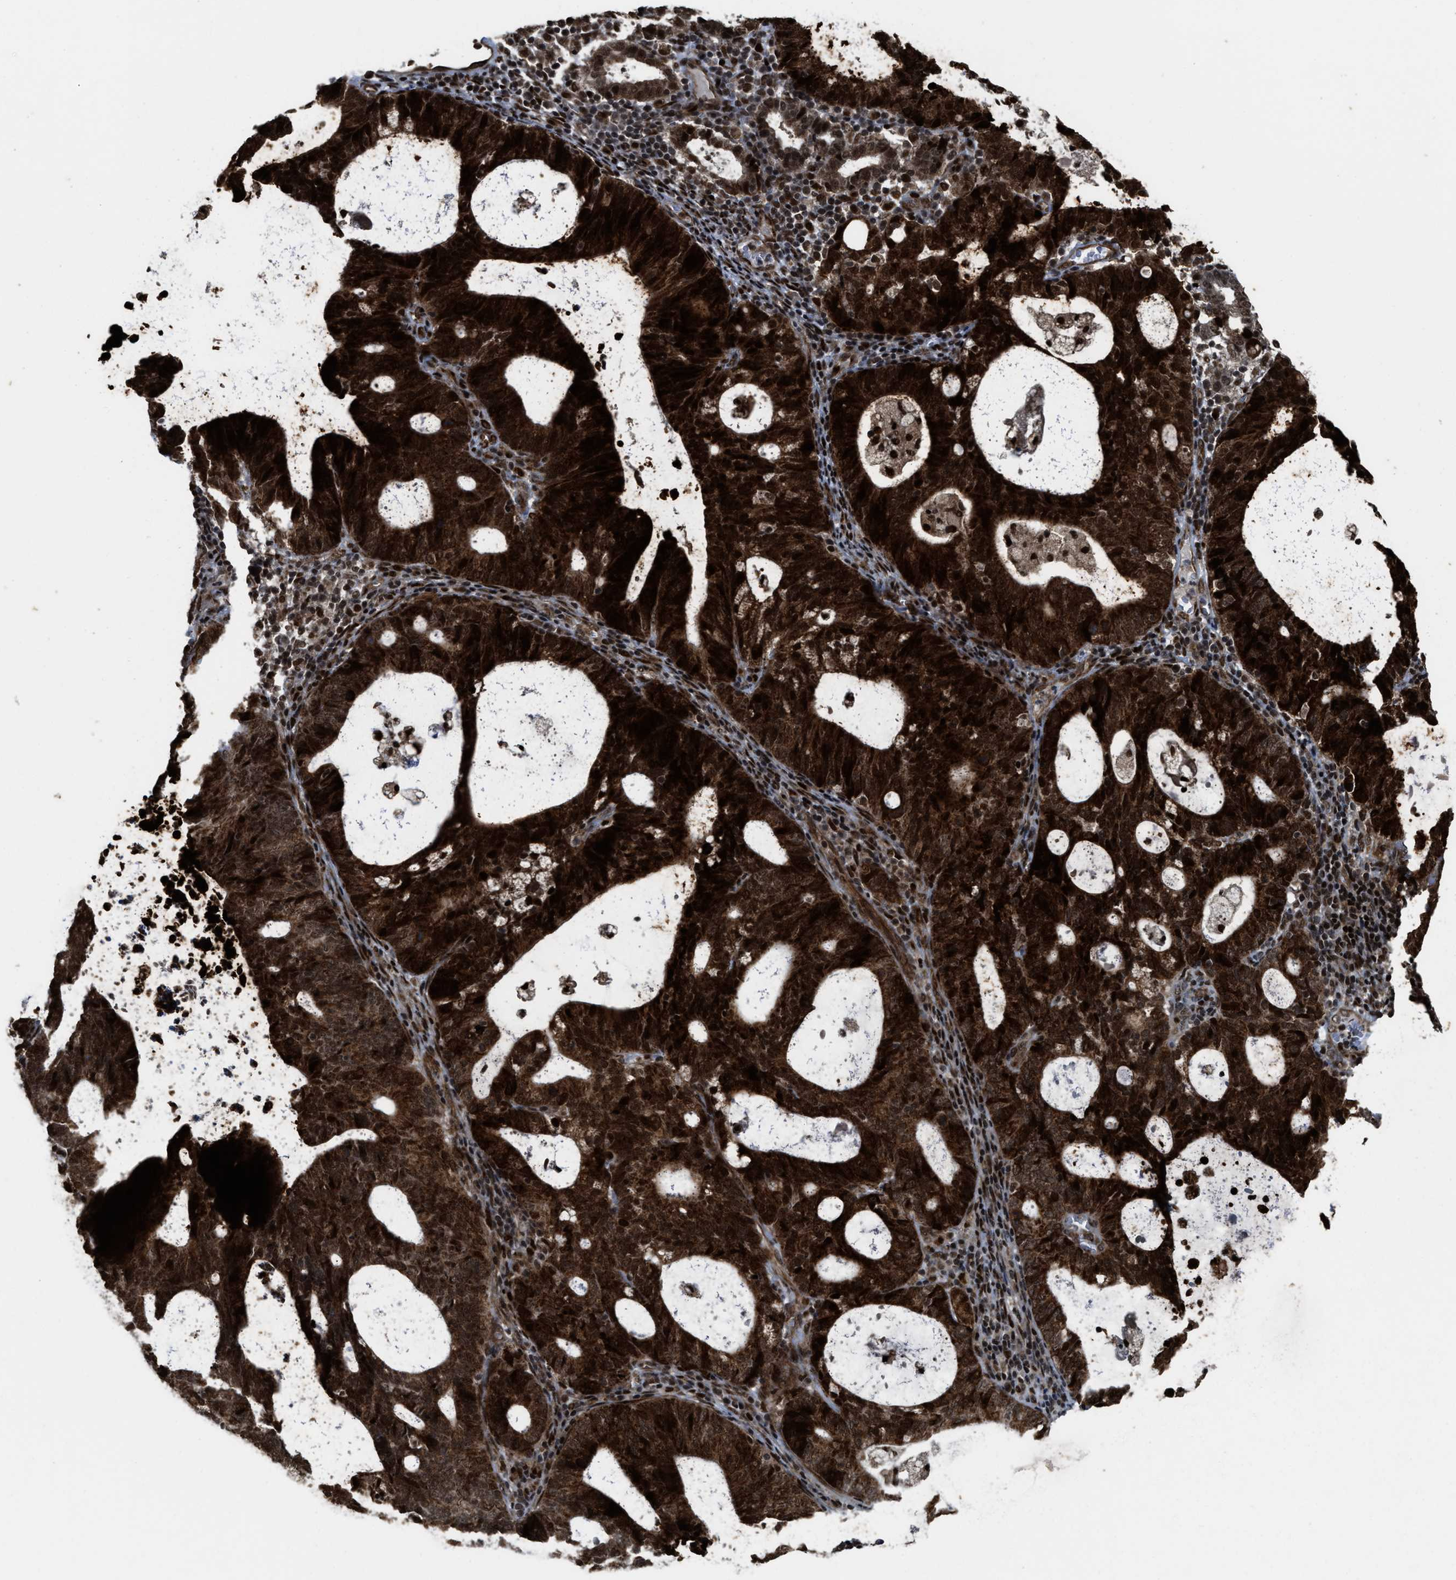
{"staining": {"intensity": "strong", "quantity": ">75%", "location": "cytoplasmic/membranous,nuclear"}, "tissue": "endometrial cancer", "cell_type": "Tumor cells", "image_type": "cancer", "snomed": [{"axis": "morphology", "description": "Adenocarcinoma, NOS"}, {"axis": "topography", "description": "Uterus"}], "caption": "Tumor cells display strong cytoplasmic/membranous and nuclear staining in about >75% of cells in endometrial cancer.", "gene": "ZNF250", "patient": {"sex": "female", "age": 83}}